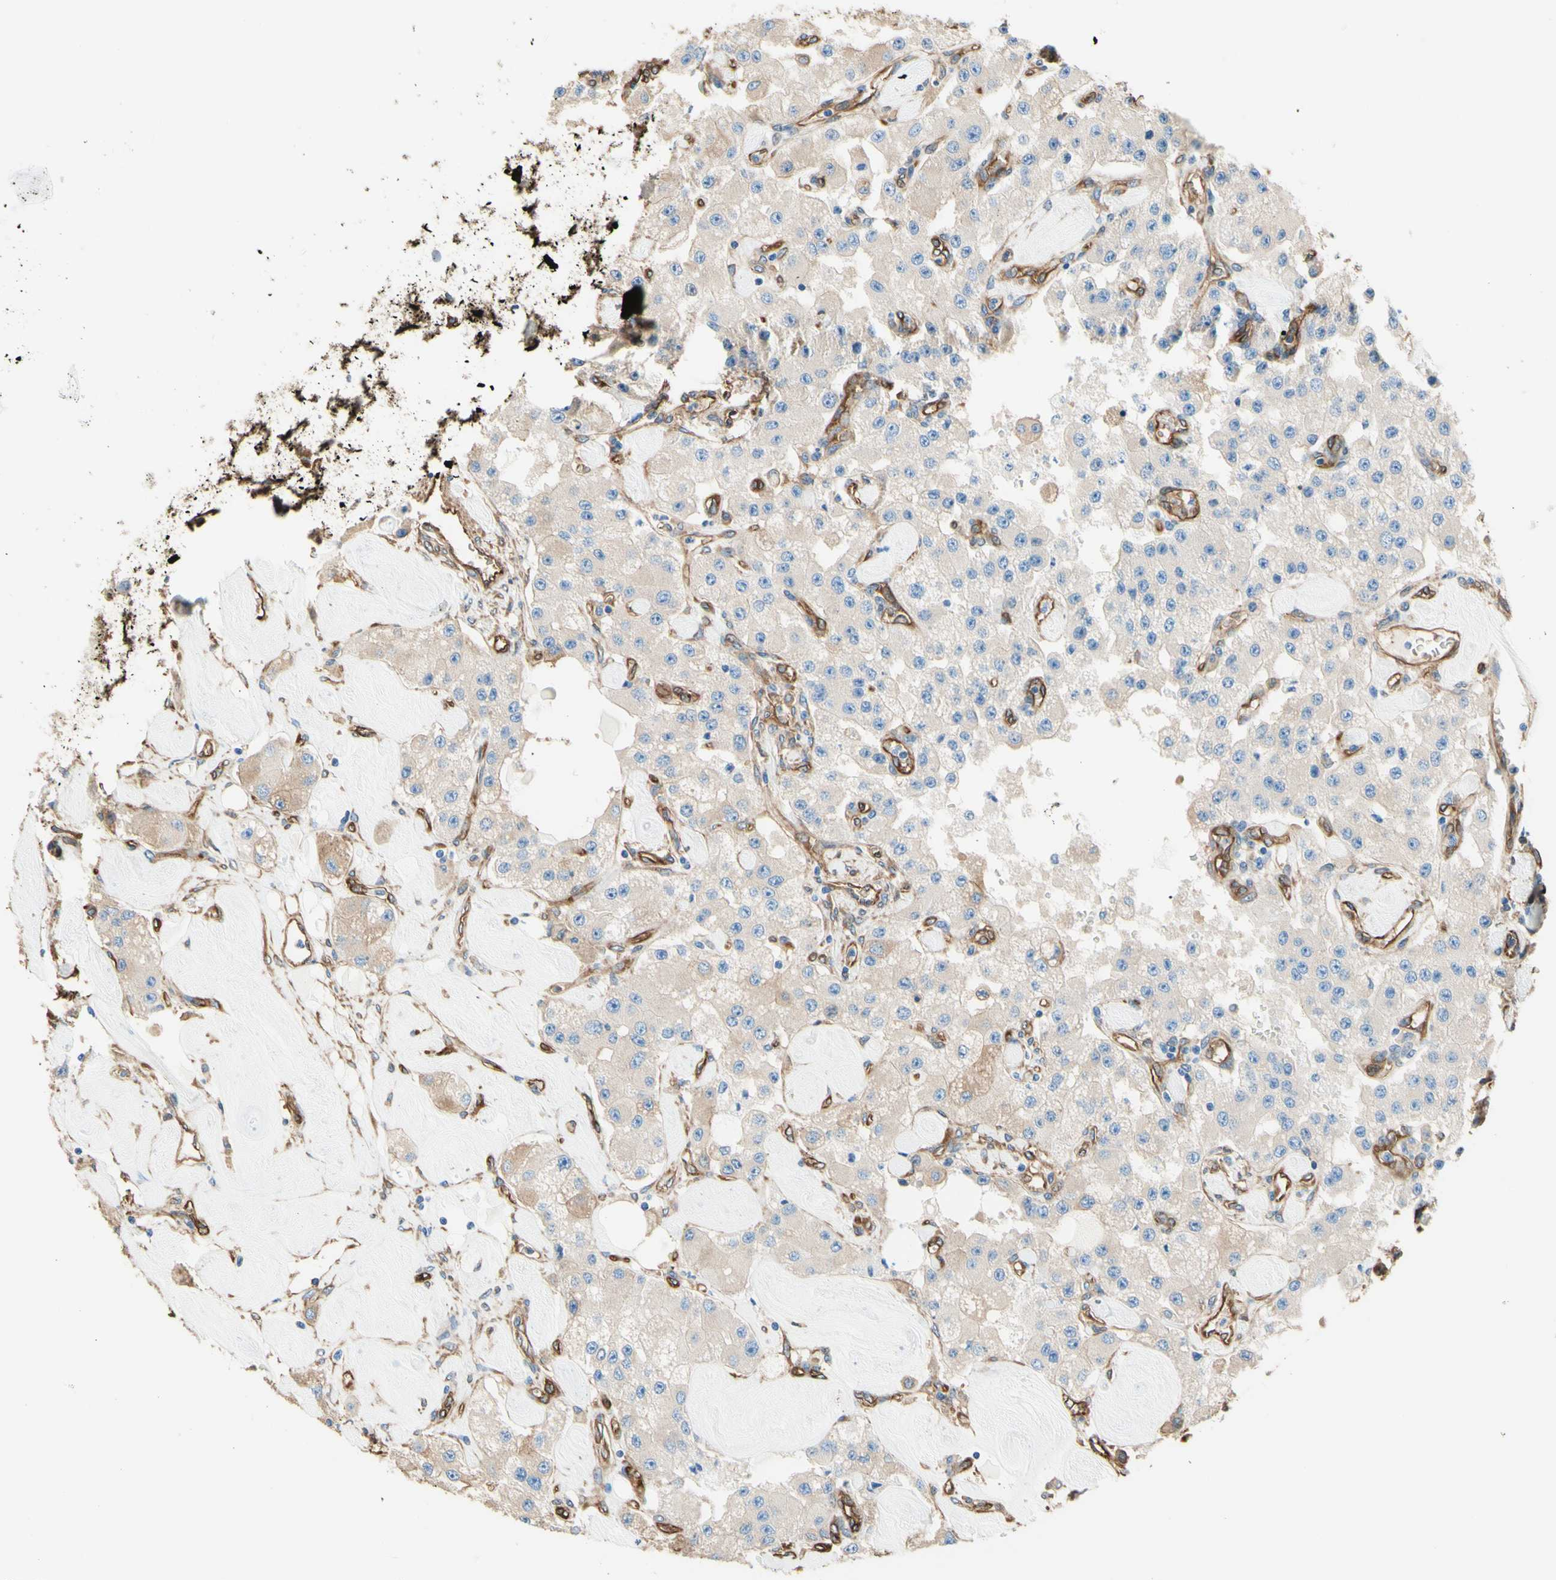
{"staining": {"intensity": "negative", "quantity": "none", "location": "none"}, "tissue": "carcinoid", "cell_type": "Tumor cells", "image_type": "cancer", "snomed": [{"axis": "morphology", "description": "Carcinoid, malignant, NOS"}, {"axis": "topography", "description": "Pancreas"}], "caption": "A high-resolution micrograph shows immunohistochemistry staining of malignant carcinoid, which shows no significant expression in tumor cells.", "gene": "DPYSL3", "patient": {"sex": "male", "age": 41}}